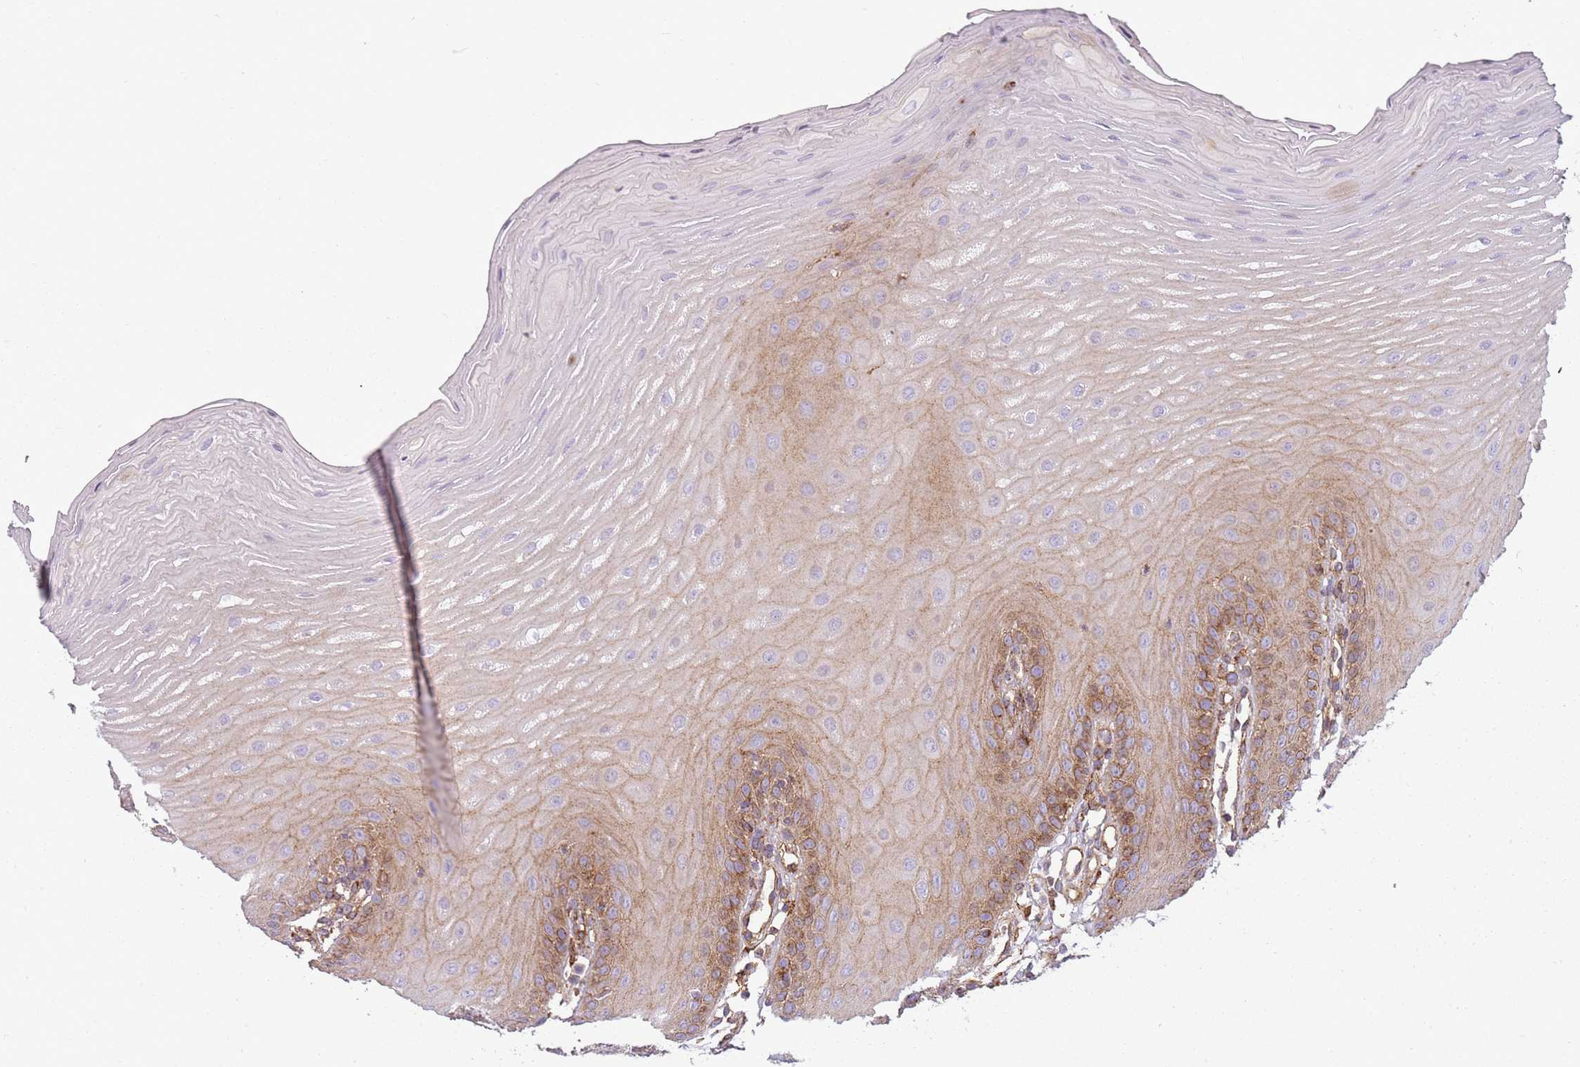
{"staining": {"intensity": "moderate", "quantity": "25%-75%", "location": "cytoplasmic/membranous"}, "tissue": "oral mucosa", "cell_type": "Squamous epithelial cells", "image_type": "normal", "snomed": [{"axis": "morphology", "description": "Normal tissue, NOS"}, {"axis": "topography", "description": "Oral tissue"}], "caption": "Immunohistochemical staining of unremarkable oral mucosa reveals medium levels of moderate cytoplasmic/membranous expression in about 25%-75% of squamous epithelial cells.", "gene": "SNX1", "patient": {"sex": "female", "age": 39}}